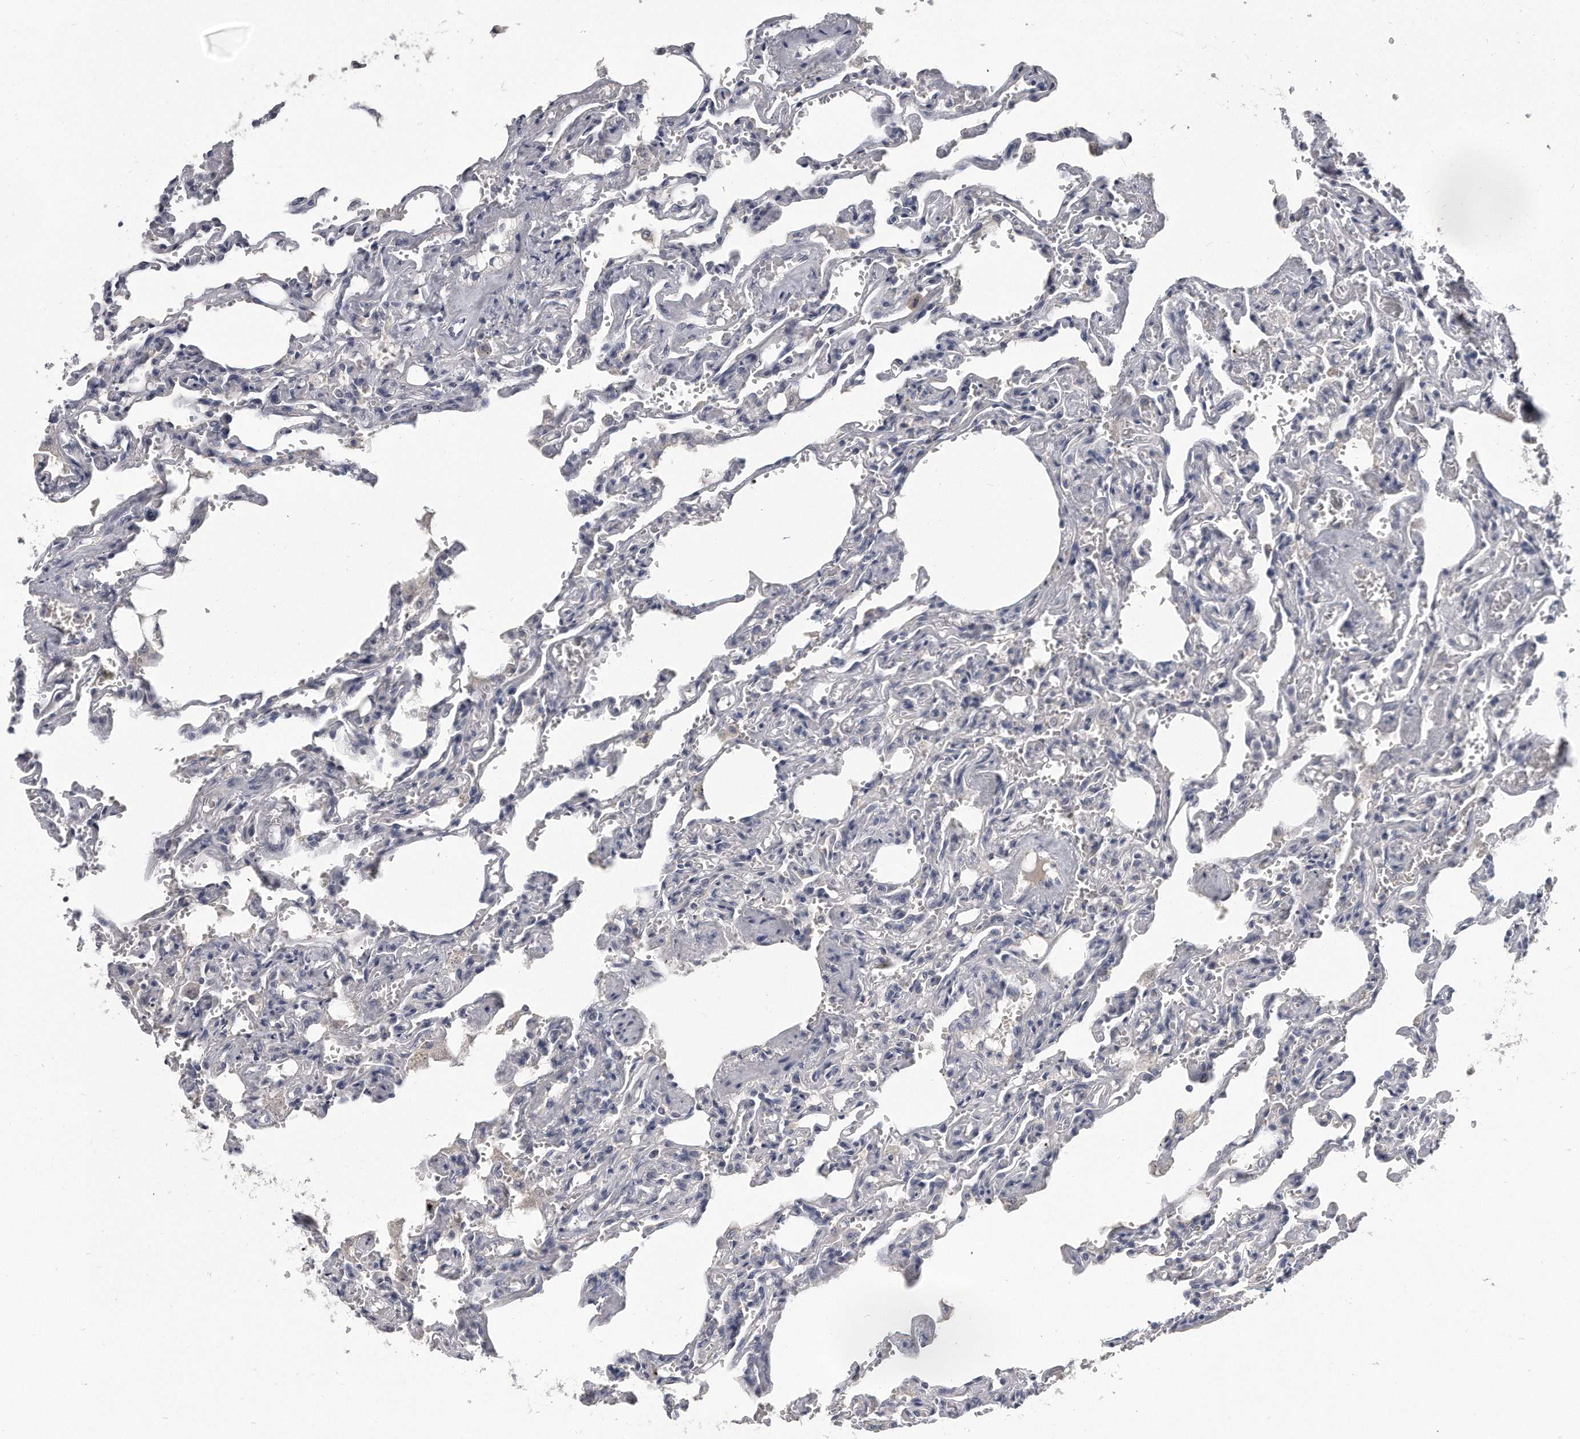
{"staining": {"intensity": "negative", "quantity": "none", "location": "none"}, "tissue": "lung", "cell_type": "Alveolar cells", "image_type": "normal", "snomed": [{"axis": "morphology", "description": "Normal tissue, NOS"}, {"axis": "topography", "description": "Lung"}], "caption": "Human lung stained for a protein using IHC displays no expression in alveolar cells.", "gene": "KLHL7", "patient": {"sex": "male", "age": 21}}